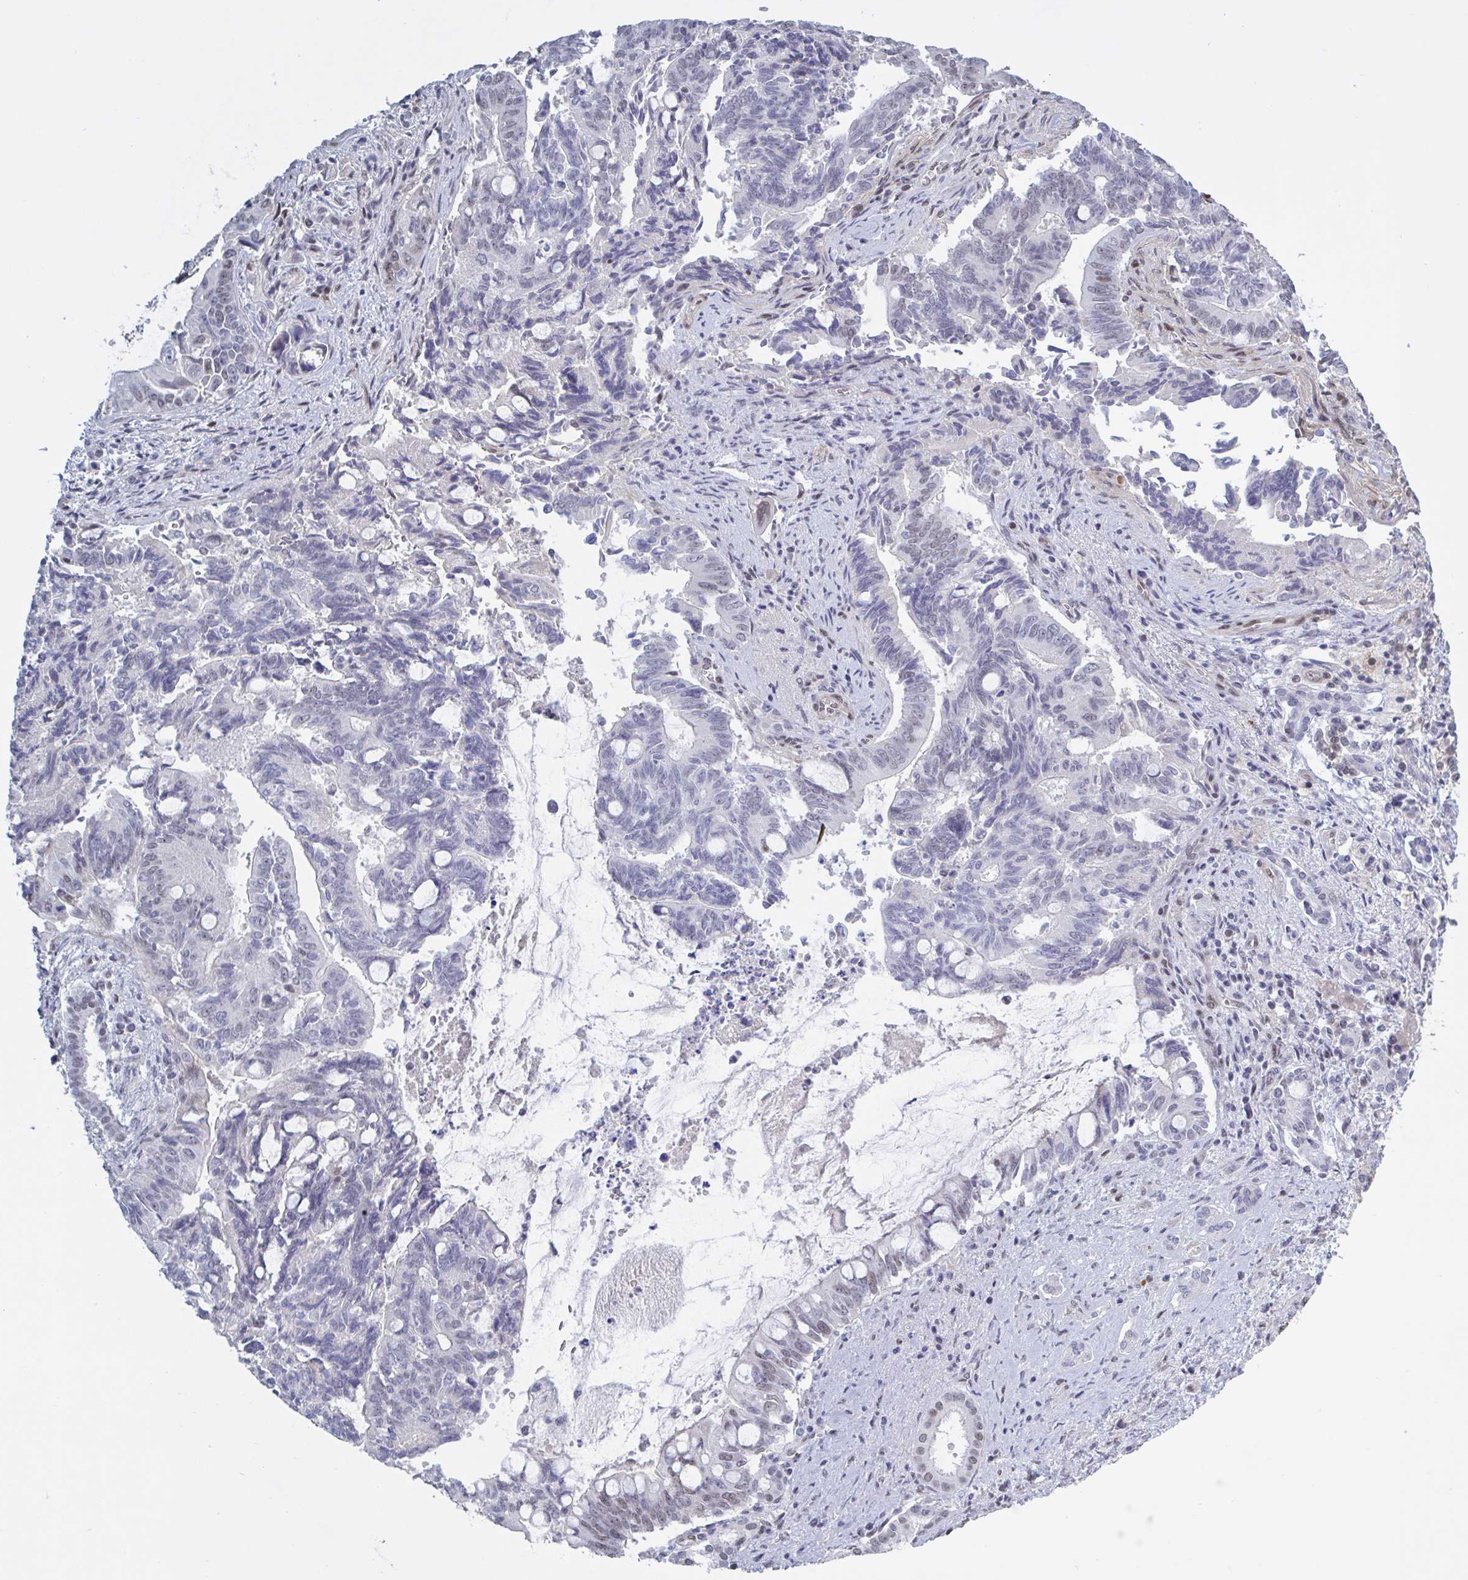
{"staining": {"intensity": "weak", "quantity": "<25%", "location": "nuclear"}, "tissue": "pancreatic cancer", "cell_type": "Tumor cells", "image_type": "cancer", "snomed": [{"axis": "morphology", "description": "Adenocarcinoma, NOS"}, {"axis": "topography", "description": "Pancreas"}], "caption": "The image exhibits no staining of tumor cells in pancreatic cancer. (Brightfield microscopy of DAB (3,3'-diaminobenzidine) immunohistochemistry at high magnification).", "gene": "BCL7B", "patient": {"sex": "male", "age": 68}}